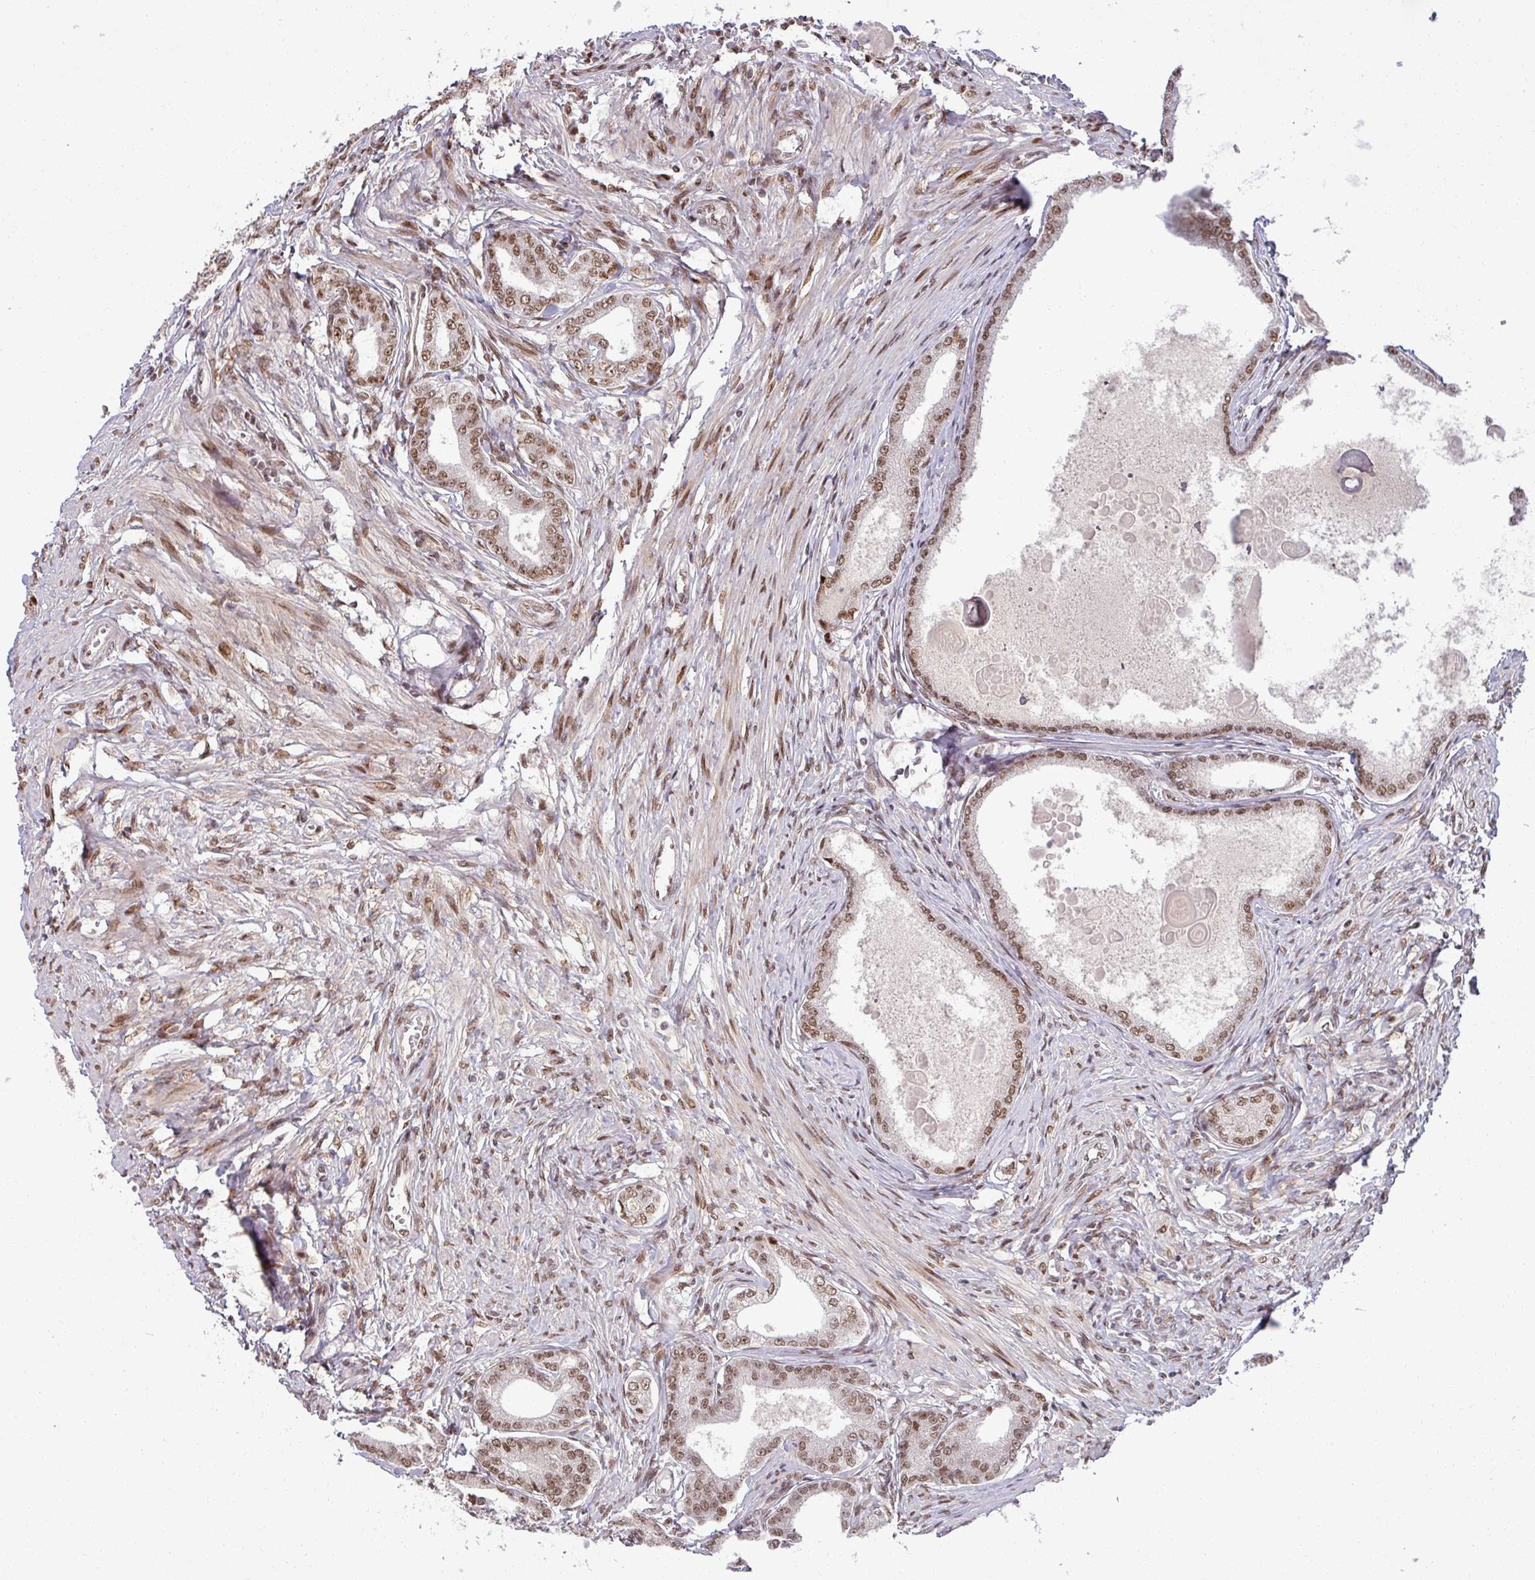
{"staining": {"intensity": "moderate", "quantity": ">75%", "location": "nuclear"}, "tissue": "prostate cancer", "cell_type": "Tumor cells", "image_type": "cancer", "snomed": [{"axis": "morphology", "description": "Adenocarcinoma, High grade"}, {"axis": "topography", "description": "Prostate"}], "caption": "A micrograph showing moderate nuclear positivity in about >75% of tumor cells in prostate cancer, as visualized by brown immunohistochemical staining.", "gene": "PTPN20", "patient": {"sex": "male", "age": 69}}